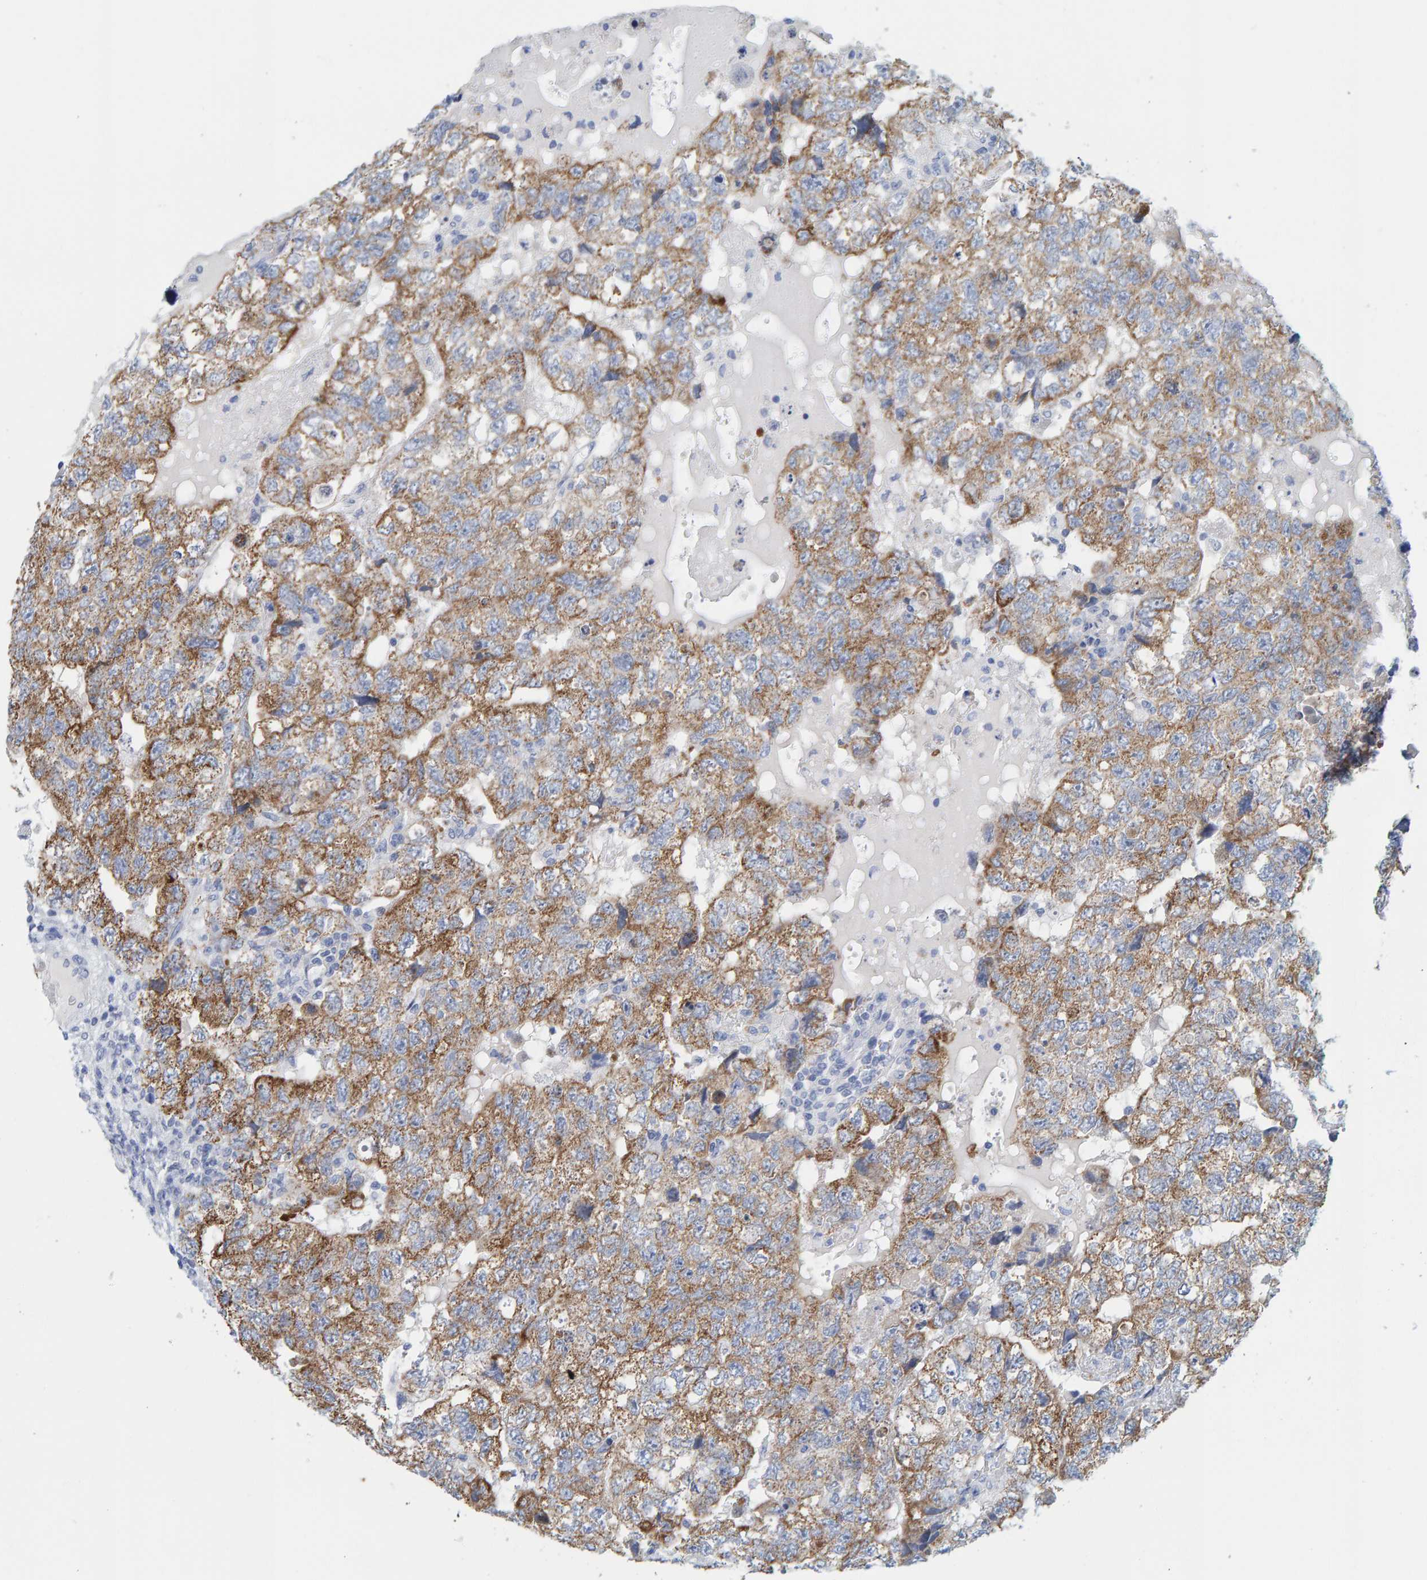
{"staining": {"intensity": "moderate", "quantity": ">75%", "location": "cytoplasmic/membranous"}, "tissue": "testis cancer", "cell_type": "Tumor cells", "image_type": "cancer", "snomed": [{"axis": "morphology", "description": "Carcinoma, Embryonal, NOS"}, {"axis": "topography", "description": "Testis"}], "caption": "Immunohistochemistry image of human testis cancer (embryonal carcinoma) stained for a protein (brown), which shows medium levels of moderate cytoplasmic/membranous staining in about >75% of tumor cells.", "gene": "KLHL11", "patient": {"sex": "male", "age": 36}}